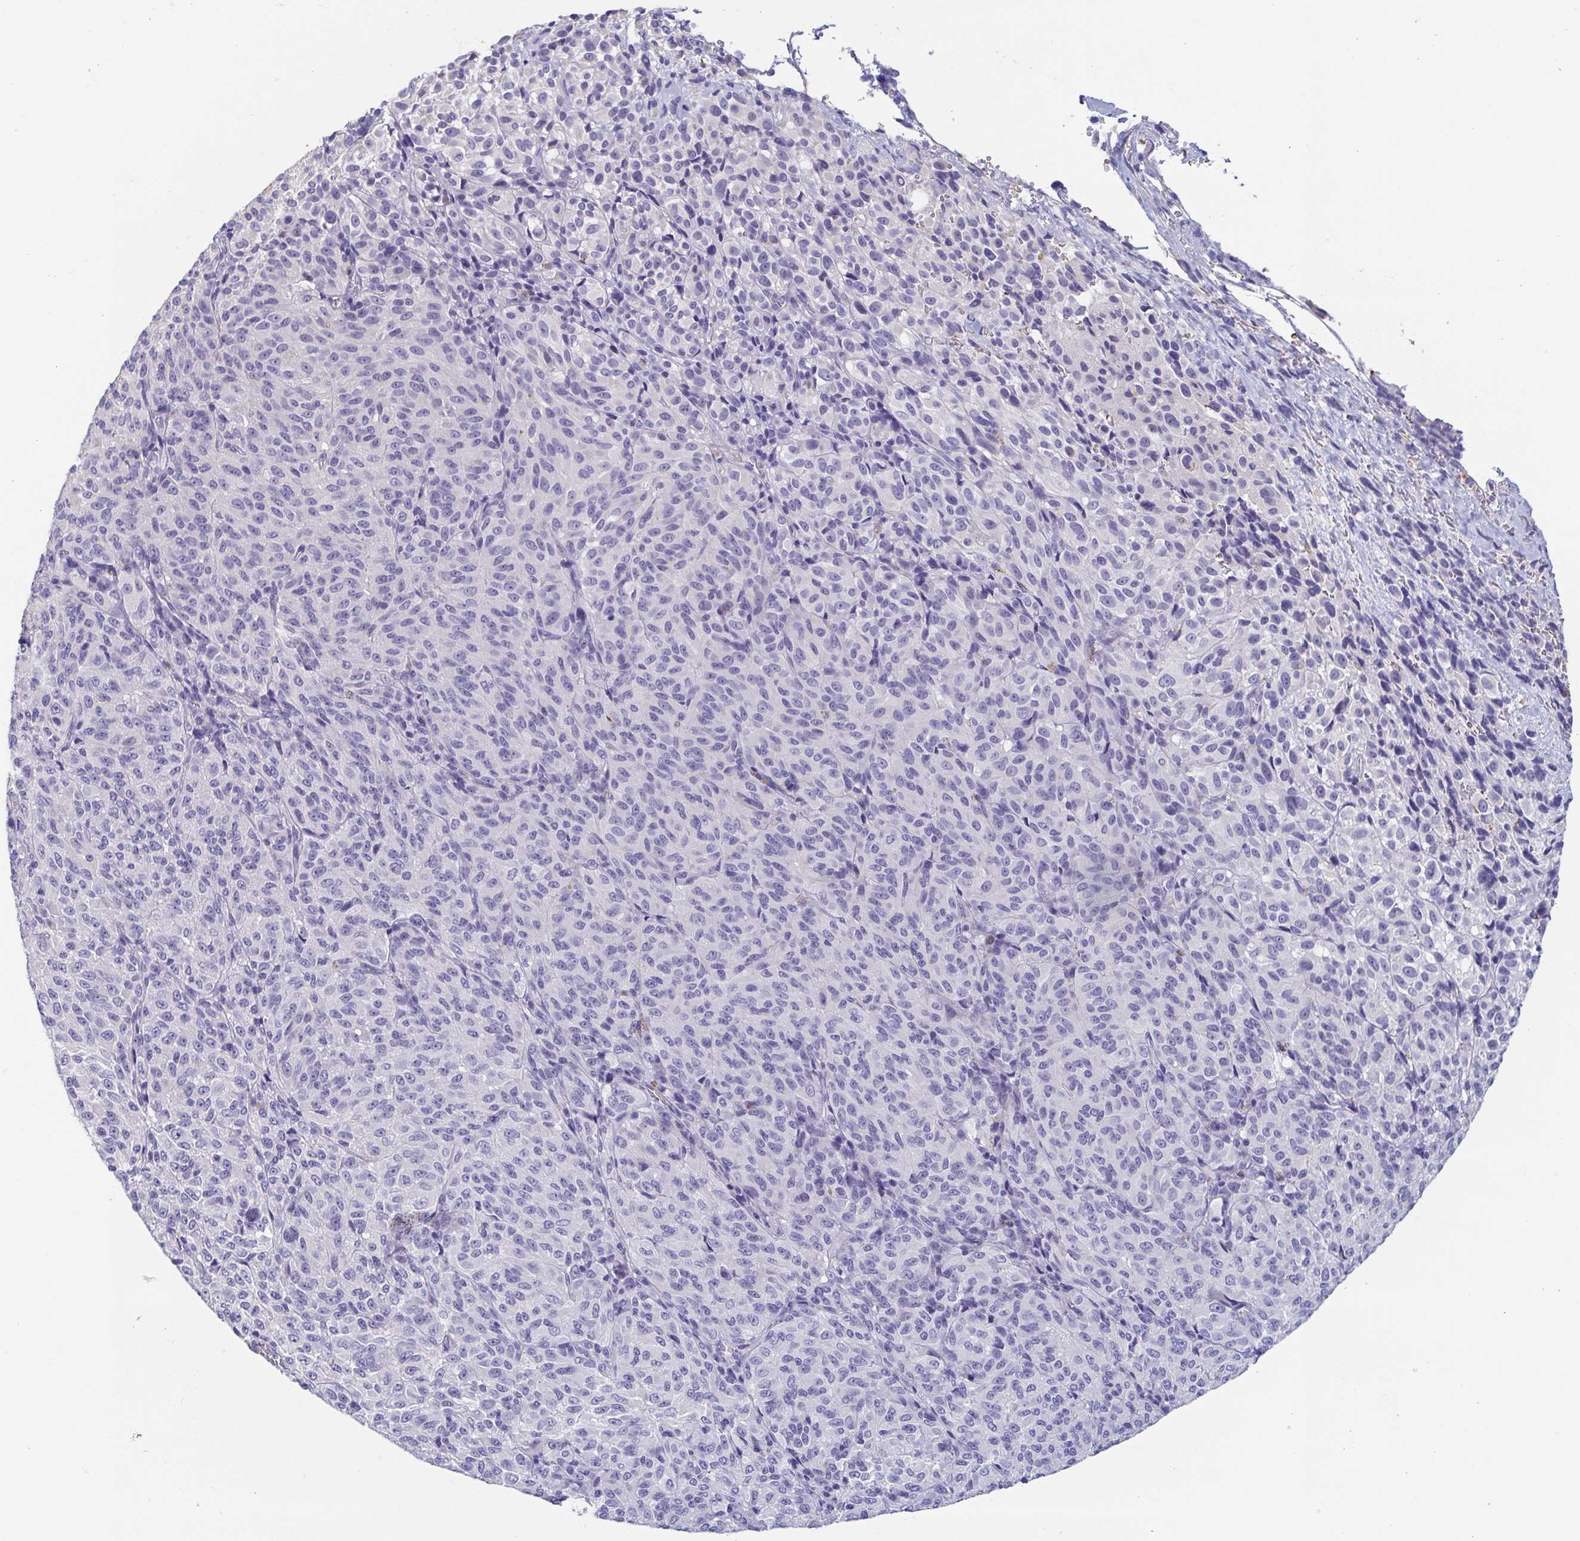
{"staining": {"intensity": "negative", "quantity": "none", "location": "none"}, "tissue": "melanoma", "cell_type": "Tumor cells", "image_type": "cancer", "snomed": [{"axis": "morphology", "description": "Malignant melanoma, Metastatic site"}, {"axis": "topography", "description": "Brain"}], "caption": "The IHC micrograph has no significant positivity in tumor cells of malignant melanoma (metastatic site) tissue.", "gene": "MORC4", "patient": {"sex": "female", "age": 56}}